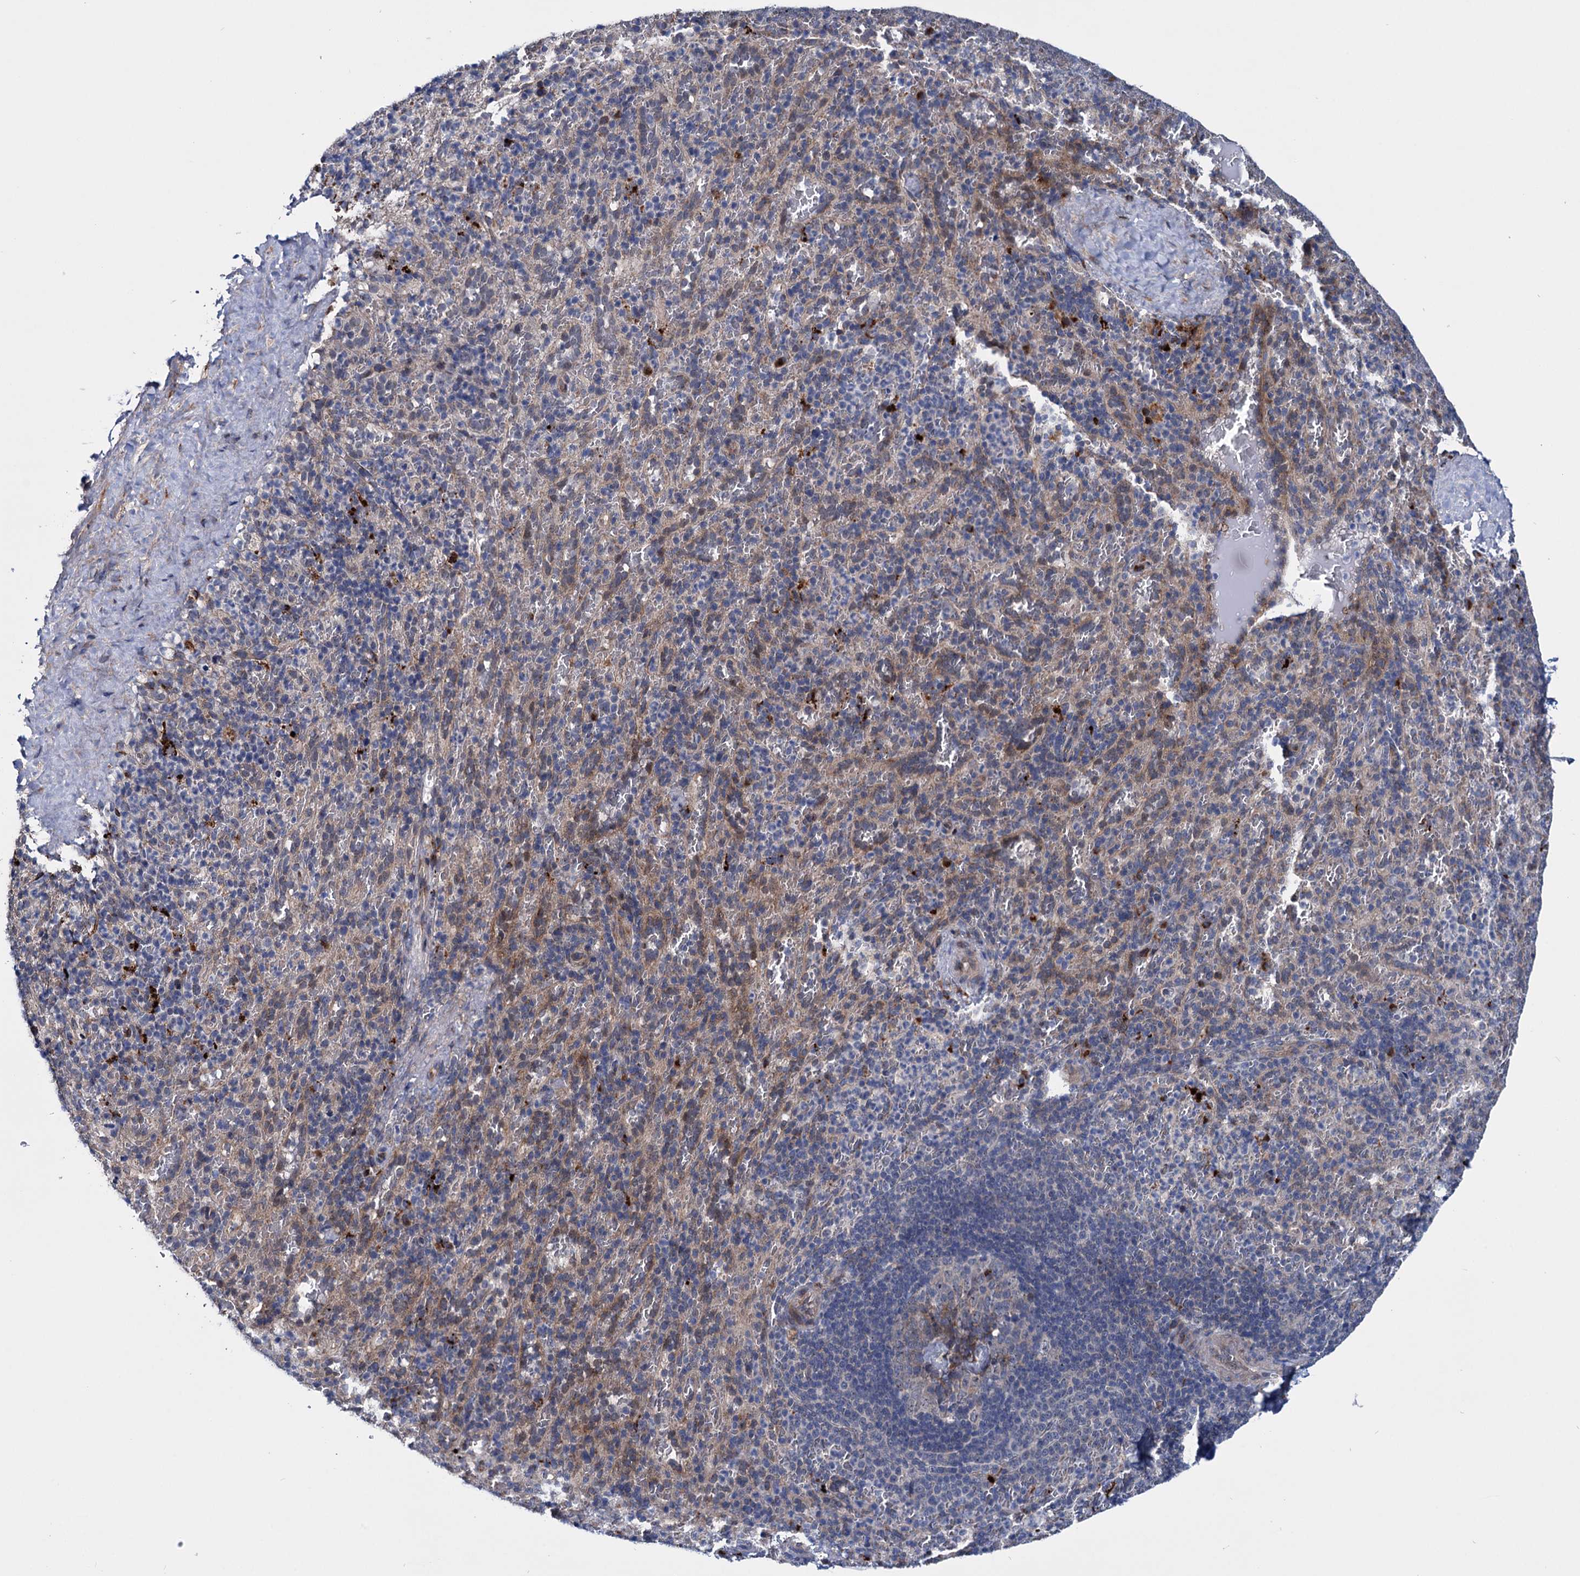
{"staining": {"intensity": "moderate", "quantity": "<25%", "location": "cytoplasmic/membranous"}, "tissue": "spleen", "cell_type": "Cells in red pulp", "image_type": "normal", "snomed": [{"axis": "morphology", "description": "Normal tissue, NOS"}, {"axis": "topography", "description": "Spleen"}], "caption": "The micrograph reveals staining of normal spleen, revealing moderate cytoplasmic/membranous protein expression (brown color) within cells in red pulp.", "gene": "EYA4", "patient": {"sex": "female", "age": 21}}